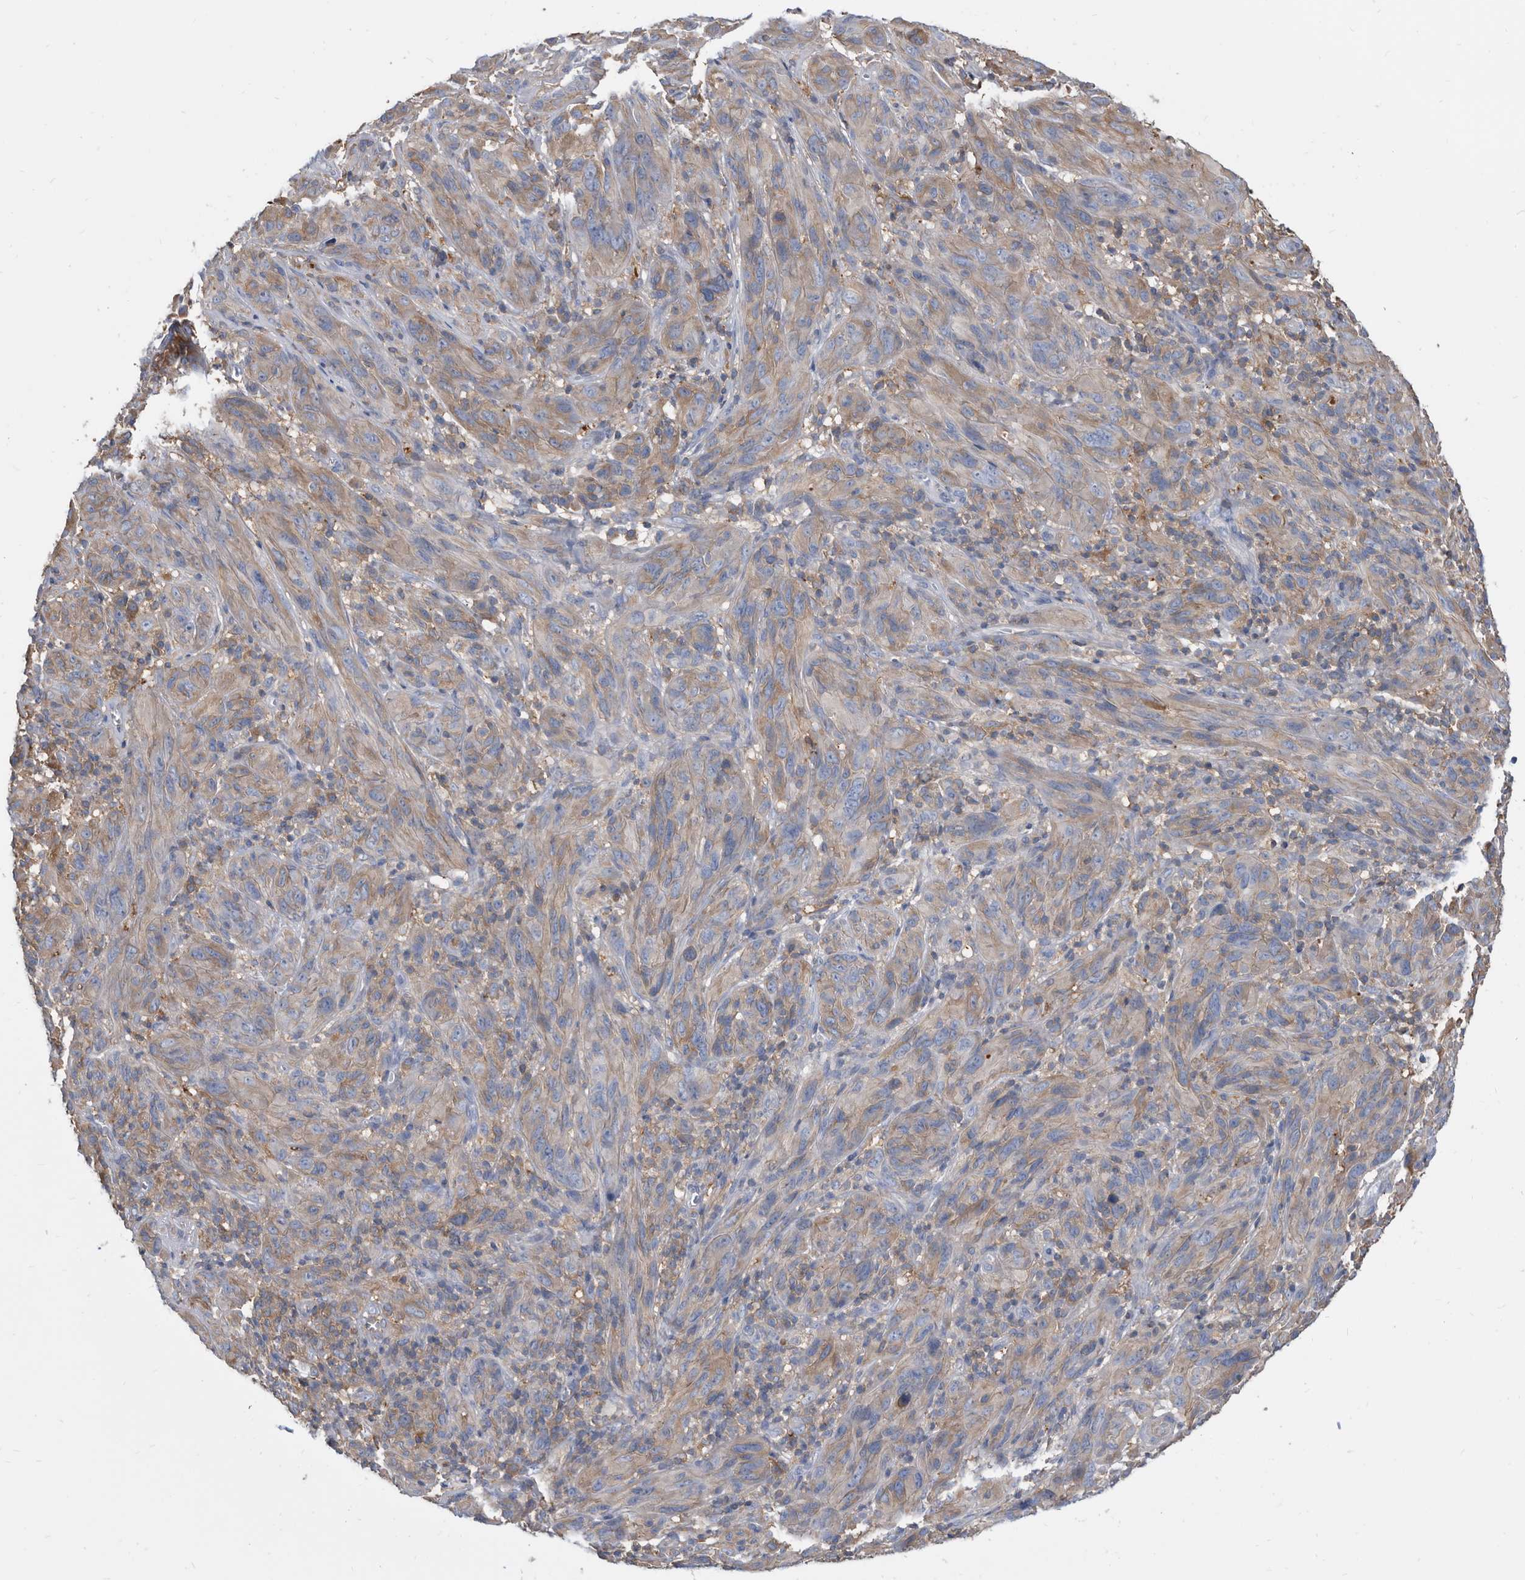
{"staining": {"intensity": "moderate", "quantity": "<25%", "location": "cytoplasmic/membranous"}, "tissue": "melanoma", "cell_type": "Tumor cells", "image_type": "cancer", "snomed": [{"axis": "morphology", "description": "Malignant melanoma, NOS"}, {"axis": "topography", "description": "Skin of head"}], "caption": "Tumor cells reveal low levels of moderate cytoplasmic/membranous staining in about <25% of cells in malignant melanoma.", "gene": "APEH", "patient": {"sex": "male", "age": 96}}